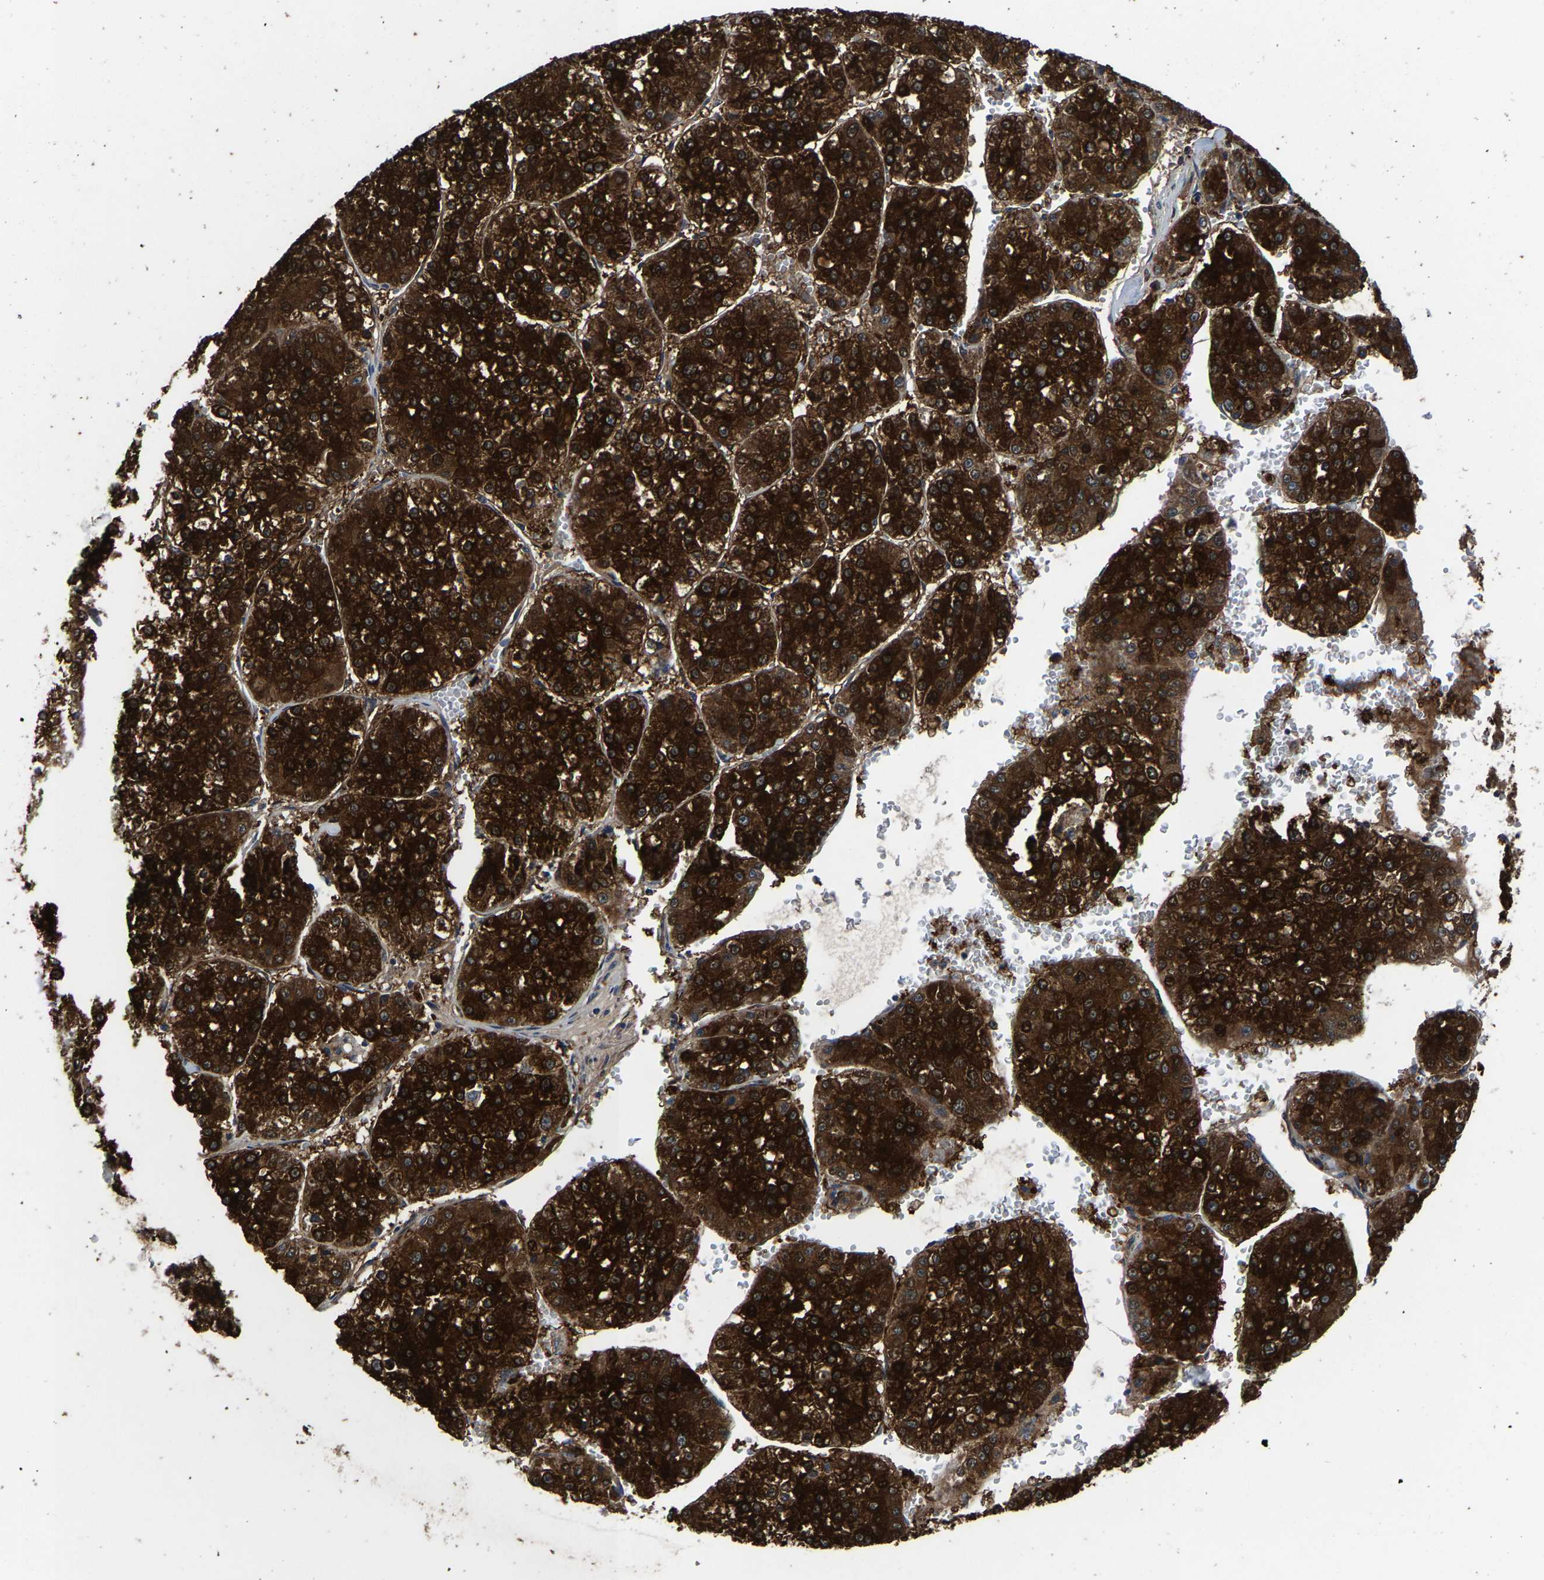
{"staining": {"intensity": "strong", "quantity": ">75%", "location": "cytoplasmic/membranous"}, "tissue": "liver cancer", "cell_type": "Tumor cells", "image_type": "cancer", "snomed": [{"axis": "morphology", "description": "Carcinoma, Hepatocellular, NOS"}, {"axis": "topography", "description": "Liver"}], "caption": "Liver hepatocellular carcinoma tissue demonstrates strong cytoplasmic/membranous staining in approximately >75% of tumor cells", "gene": "PDP1", "patient": {"sex": "female", "age": 73}}